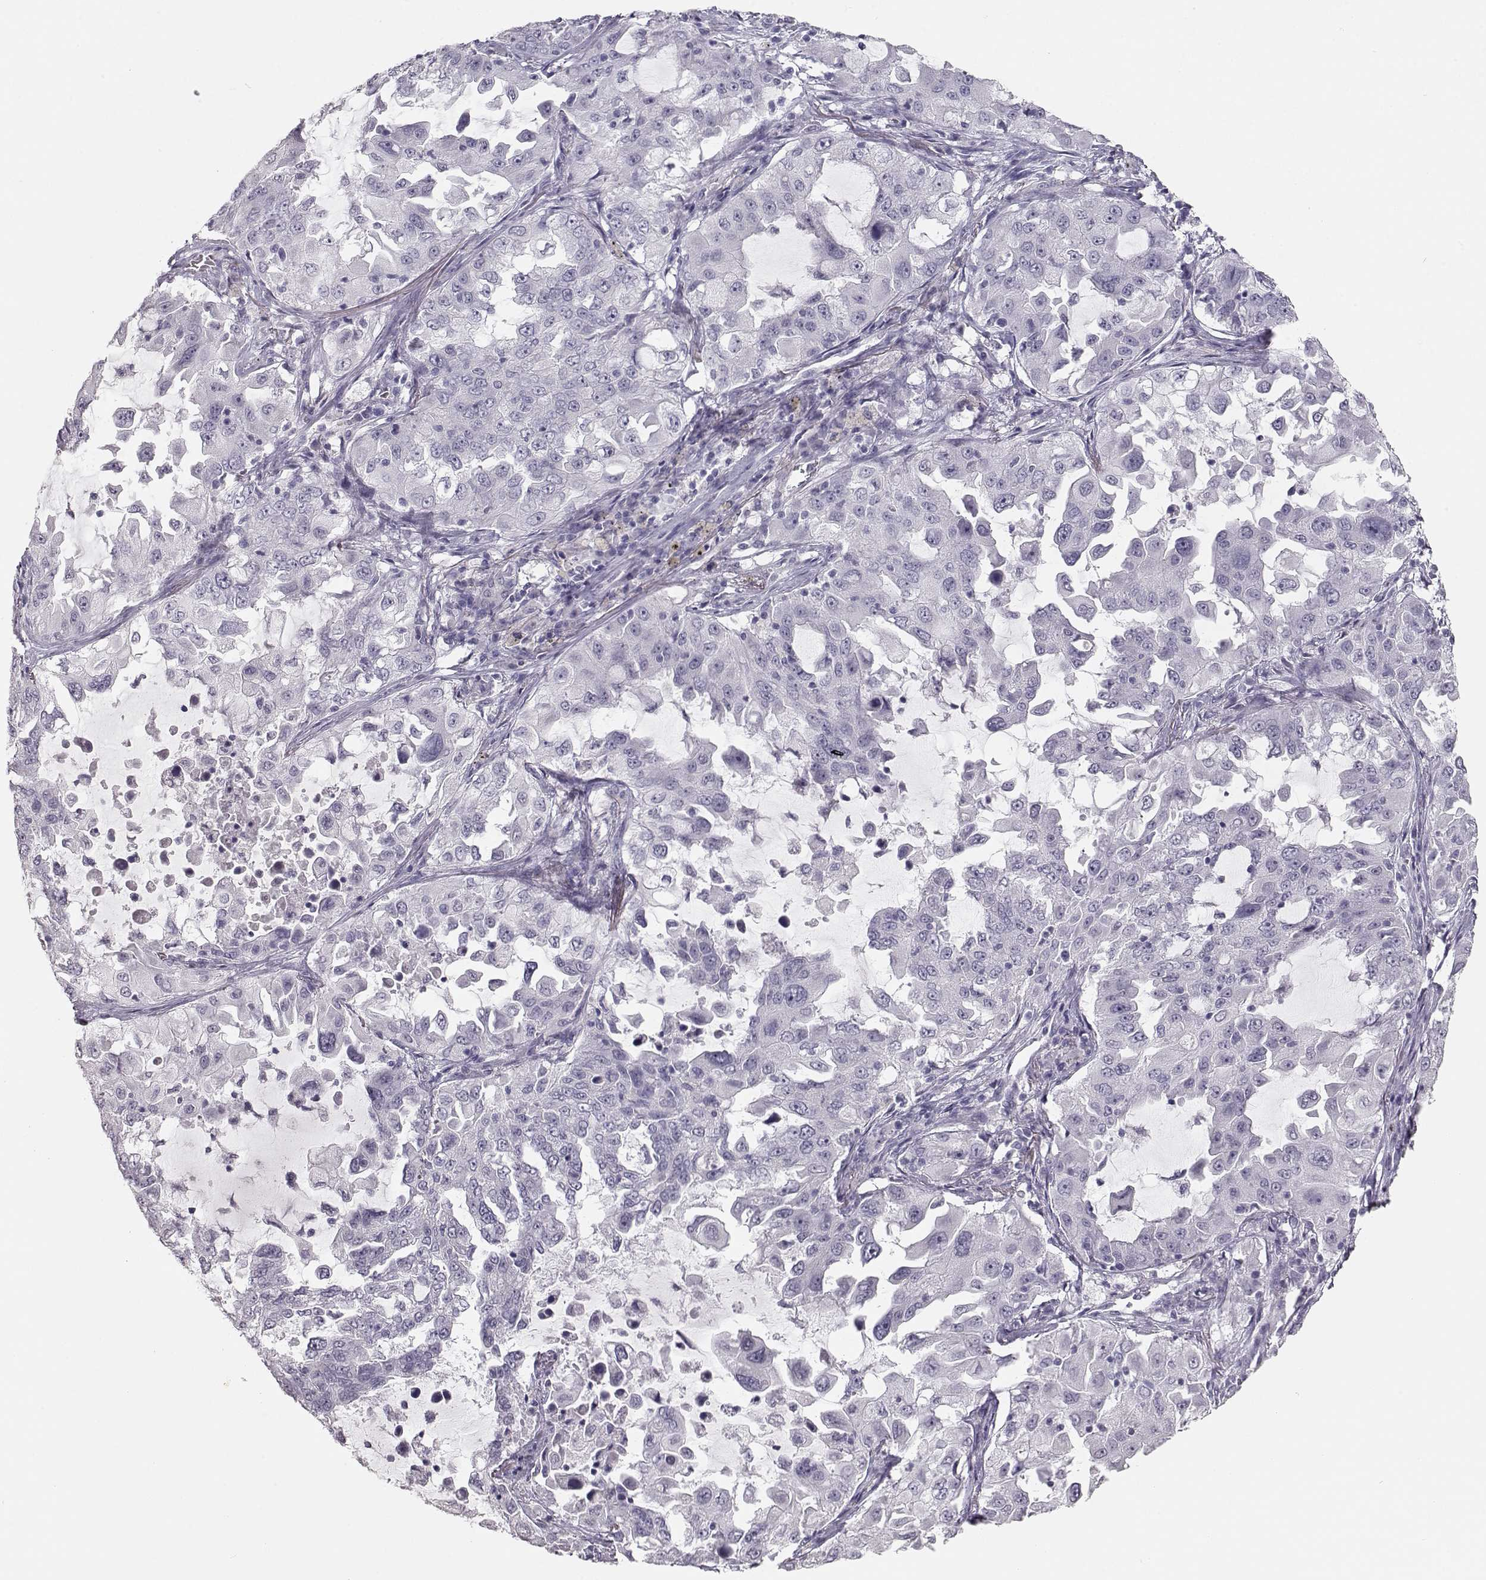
{"staining": {"intensity": "negative", "quantity": "none", "location": "none"}, "tissue": "lung cancer", "cell_type": "Tumor cells", "image_type": "cancer", "snomed": [{"axis": "morphology", "description": "Adenocarcinoma, NOS"}, {"axis": "topography", "description": "Lung"}], "caption": "DAB immunohistochemical staining of human lung cancer reveals no significant staining in tumor cells.", "gene": "TKTL1", "patient": {"sex": "female", "age": 61}}